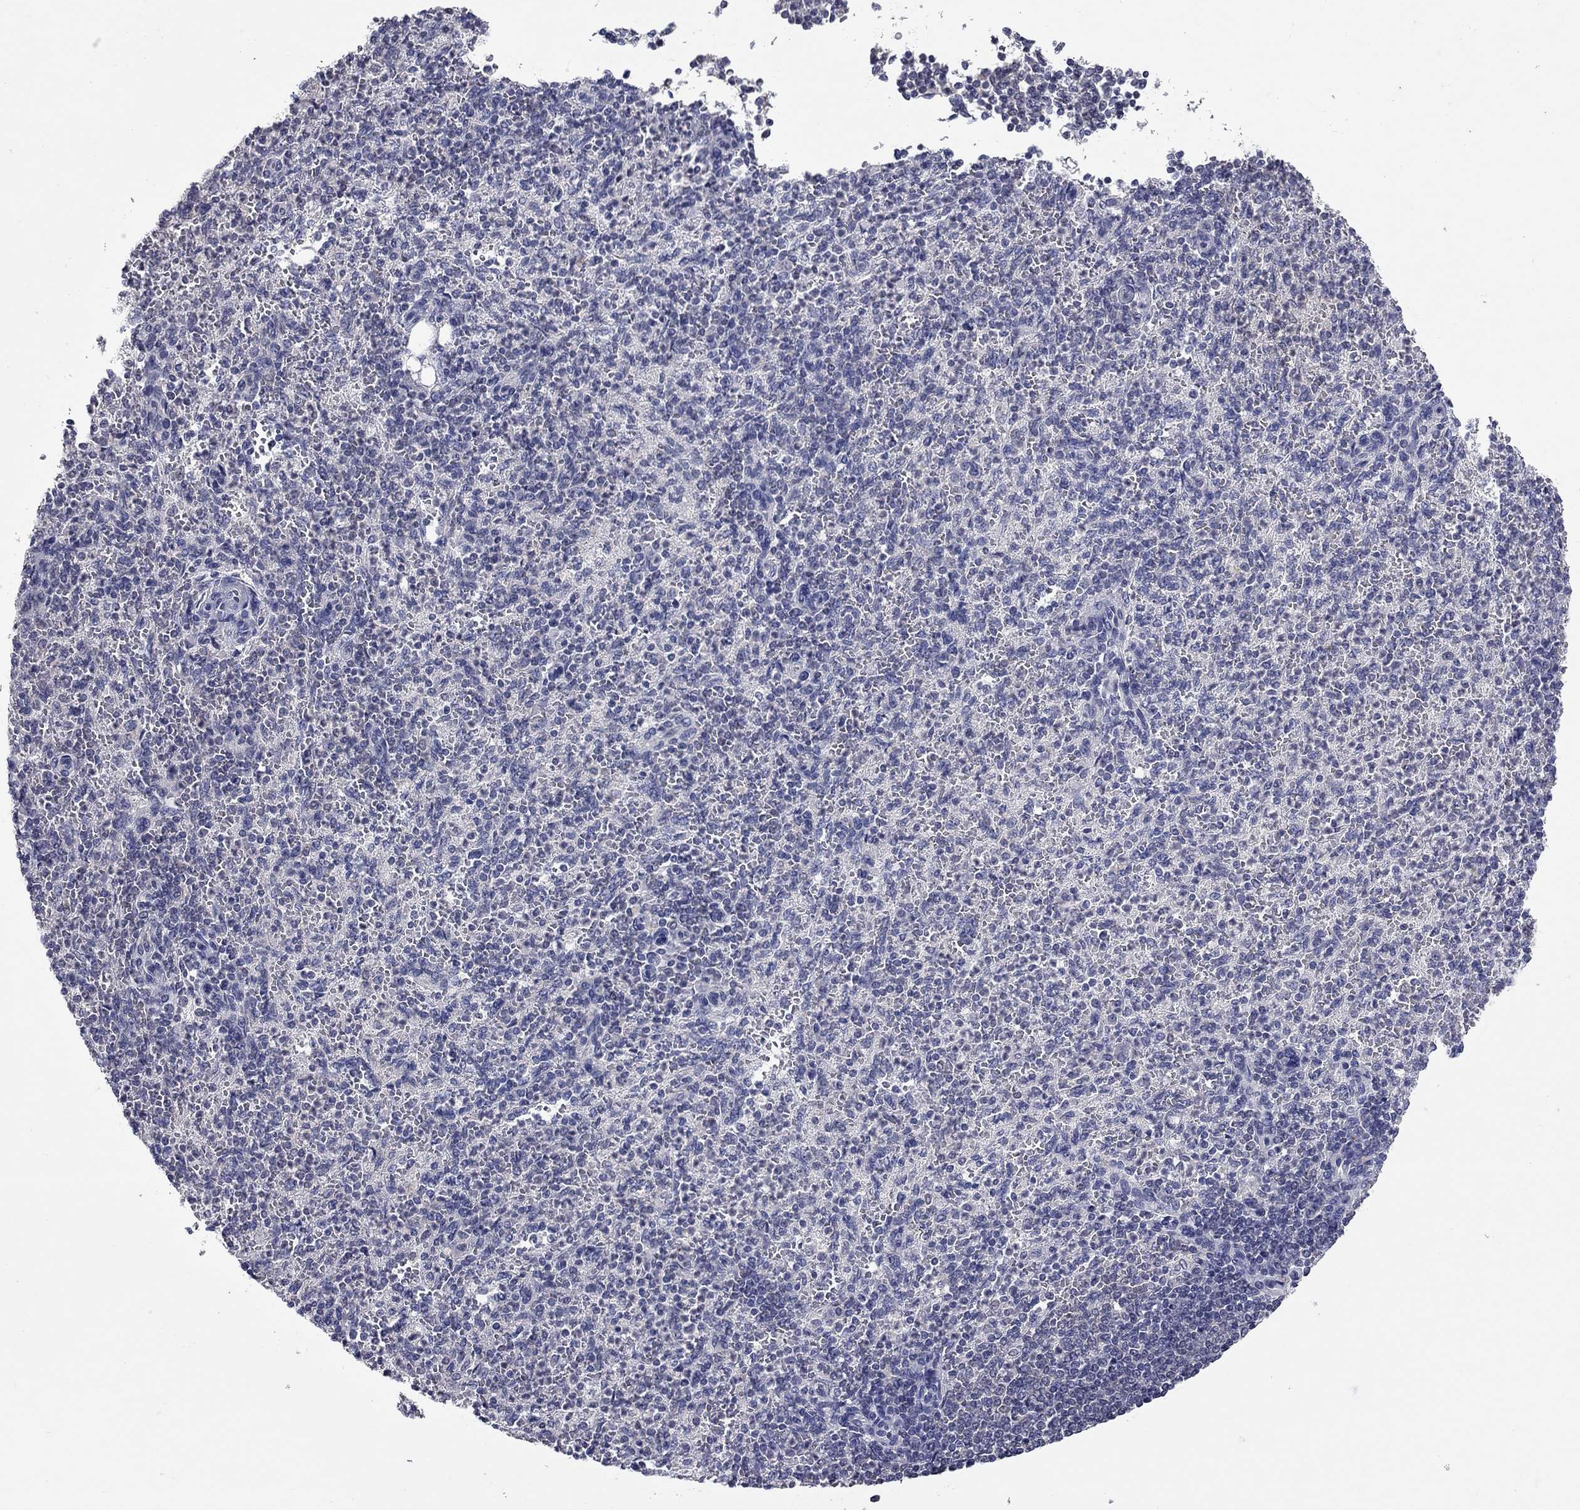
{"staining": {"intensity": "negative", "quantity": "none", "location": "none"}, "tissue": "spleen", "cell_type": "Cells in red pulp", "image_type": "normal", "snomed": [{"axis": "morphology", "description": "Normal tissue, NOS"}, {"axis": "topography", "description": "Spleen"}], "caption": "Immunohistochemistry (IHC) of normal human spleen displays no positivity in cells in red pulp.", "gene": "SHOC2", "patient": {"sex": "female", "age": 74}}